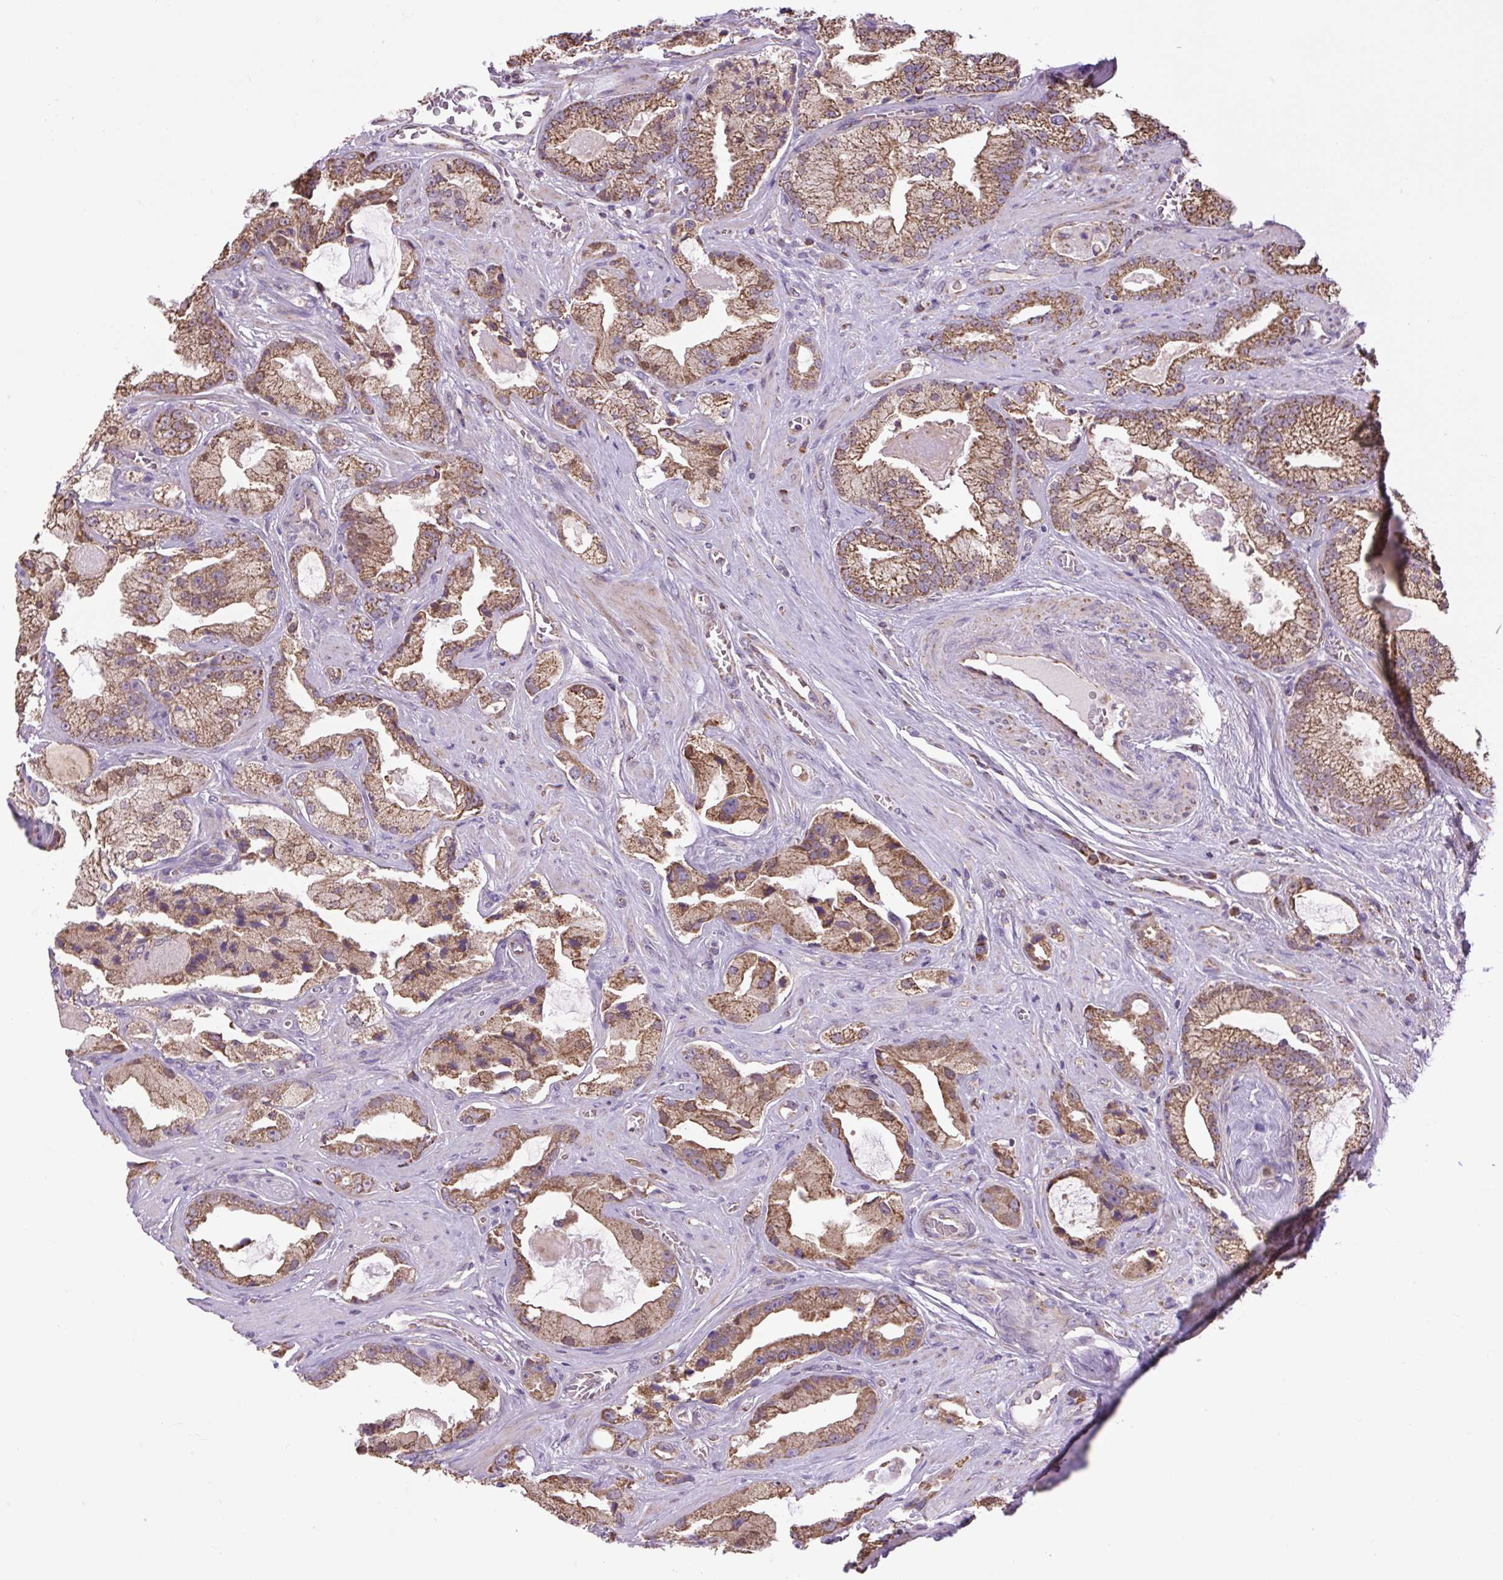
{"staining": {"intensity": "moderate", "quantity": ">75%", "location": "cytoplasmic/membranous"}, "tissue": "prostate cancer", "cell_type": "Tumor cells", "image_type": "cancer", "snomed": [{"axis": "morphology", "description": "Adenocarcinoma, High grade"}, {"axis": "topography", "description": "Prostate"}], "caption": "Immunohistochemical staining of human prostate adenocarcinoma (high-grade) displays medium levels of moderate cytoplasmic/membranous positivity in about >75% of tumor cells.", "gene": "PLCG1", "patient": {"sex": "male", "age": 68}}